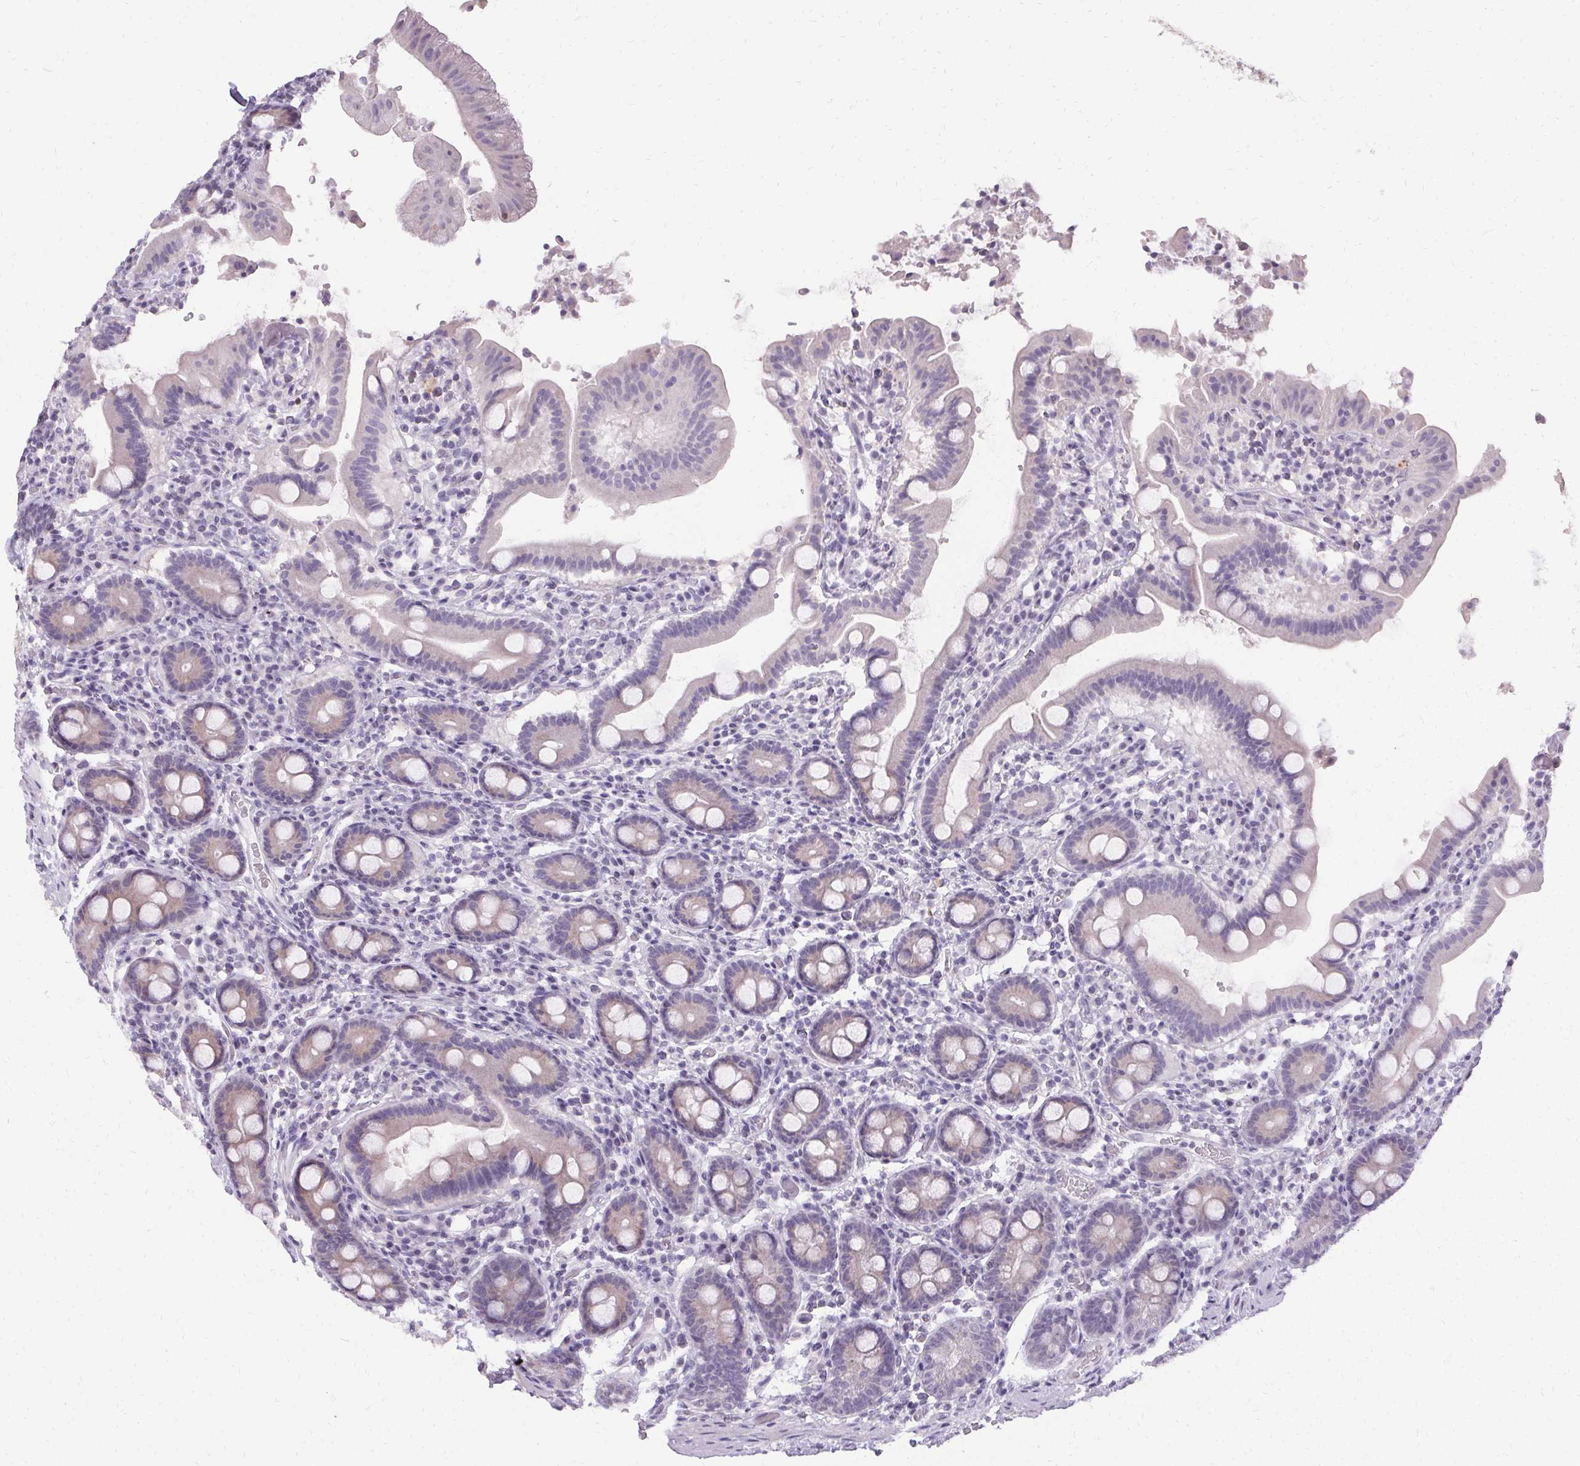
{"staining": {"intensity": "negative", "quantity": "none", "location": "none"}, "tissue": "small intestine", "cell_type": "Glandular cells", "image_type": "normal", "snomed": [{"axis": "morphology", "description": "Normal tissue, NOS"}, {"axis": "topography", "description": "Small intestine"}], "caption": "Immunohistochemistry of unremarkable small intestine reveals no staining in glandular cells. Nuclei are stained in blue.", "gene": "PMEL", "patient": {"sex": "male", "age": 26}}